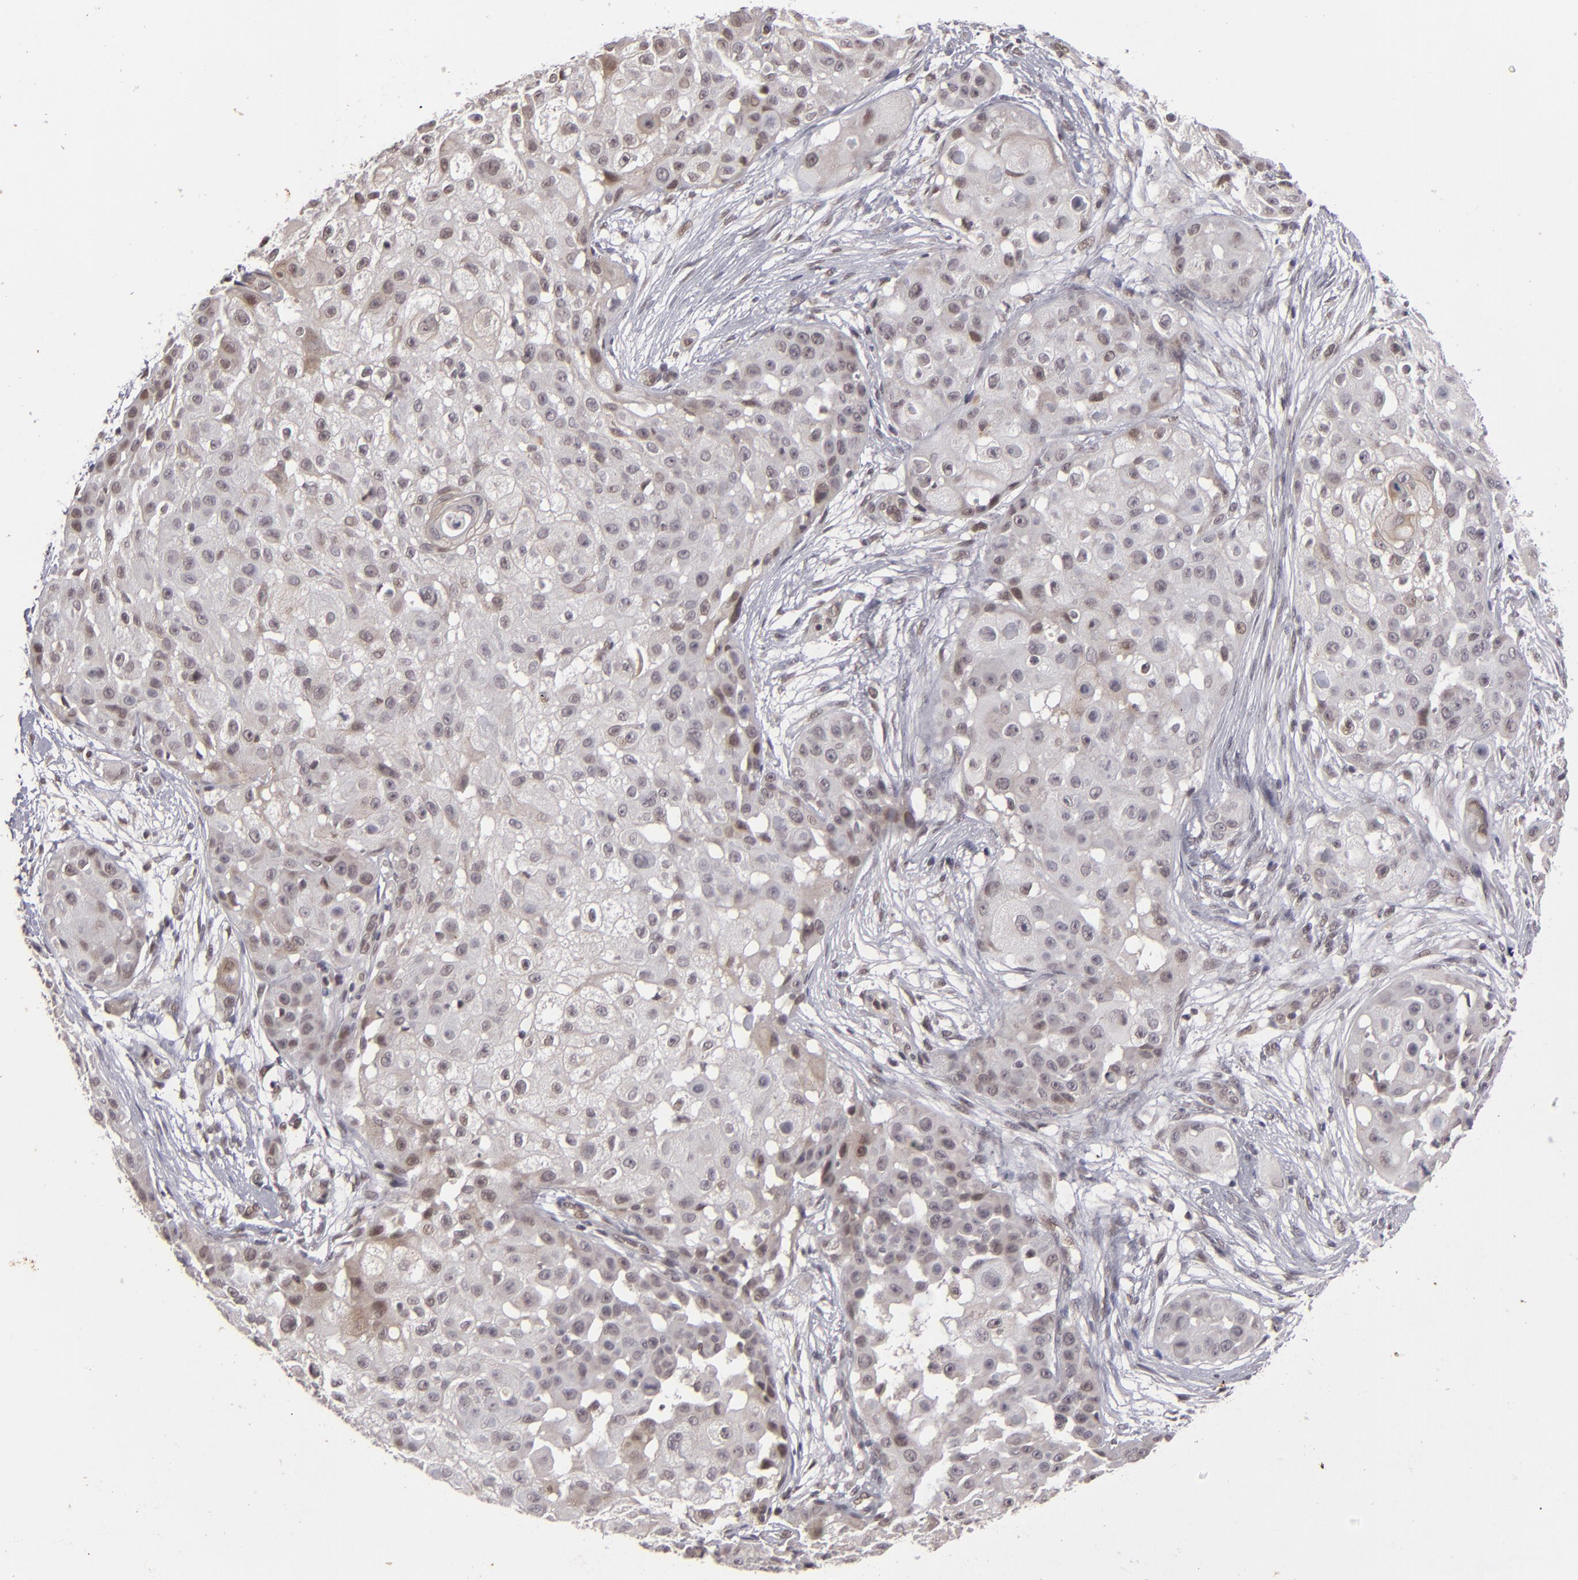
{"staining": {"intensity": "negative", "quantity": "none", "location": "none"}, "tissue": "skin cancer", "cell_type": "Tumor cells", "image_type": "cancer", "snomed": [{"axis": "morphology", "description": "Squamous cell carcinoma, NOS"}, {"axis": "topography", "description": "Skin"}], "caption": "A micrograph of skin squamous cell carcinoma stained for a protein displays no brown staining in tumor cells. (IHC, brightfield microscopy, high magnification).", "gene": "DFFA", "patient": {"sex": "female", "age": 57}}